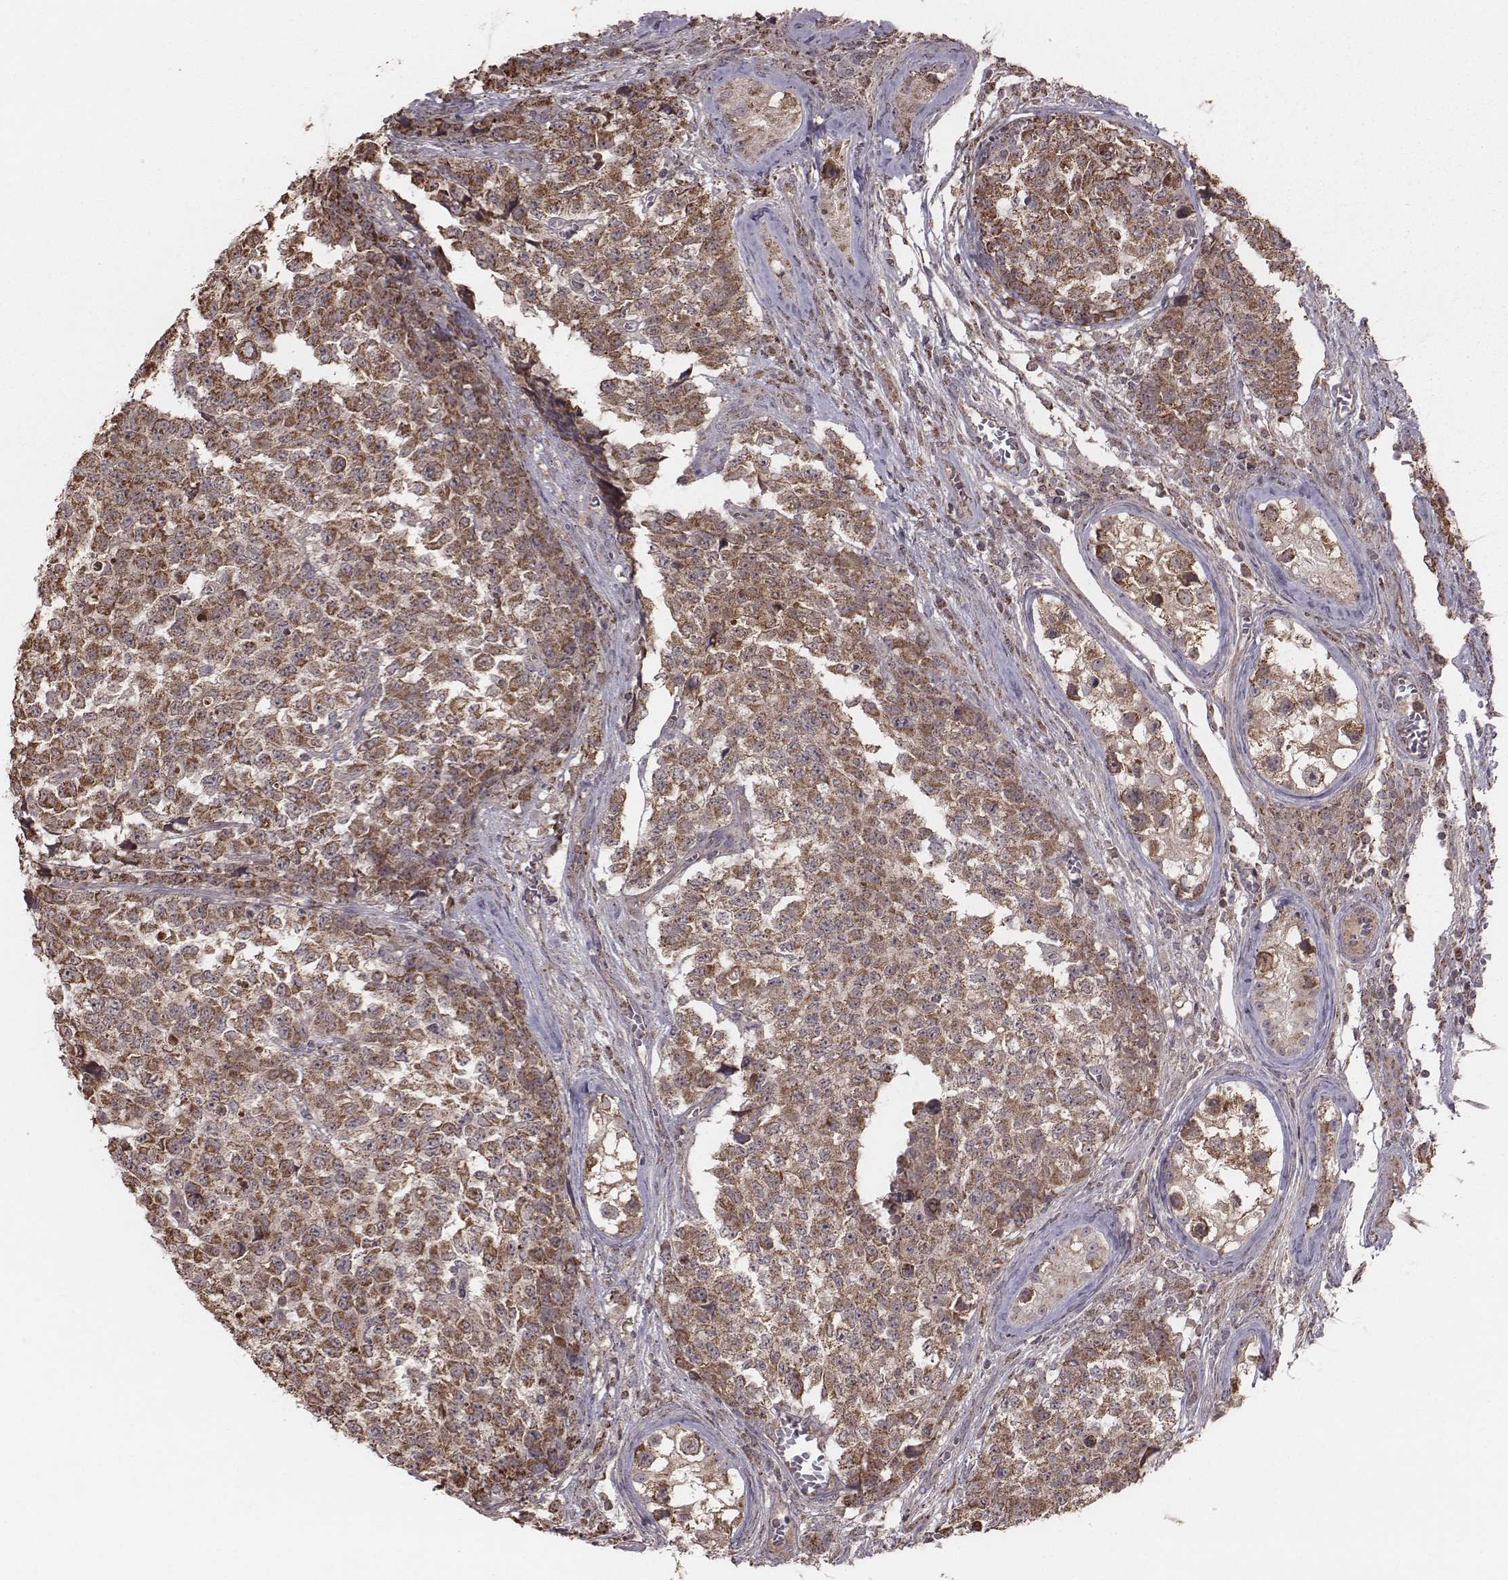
{"staining": {"intensity": "strong", "quantity": ">75%", "location": "cytoplasmic/membranous"}, "tissue": "testis cancer", "cell_type": "Tumor cells", "image_type": "cancer", "snomed": [{"axis": "morphology", "description": "Carcinoma, Embryonal, NOS"}, {"axis": "topography", "description": "Testis"}], "caption": "A photomicrograph of human testis cancer (embryonal carcinoma) stained for a protein displays strong cytoplasmic/membranous brown staining in tumor cells.", "gene": "PDCD2L", "patient": {"sex": "male", "age": 23}}